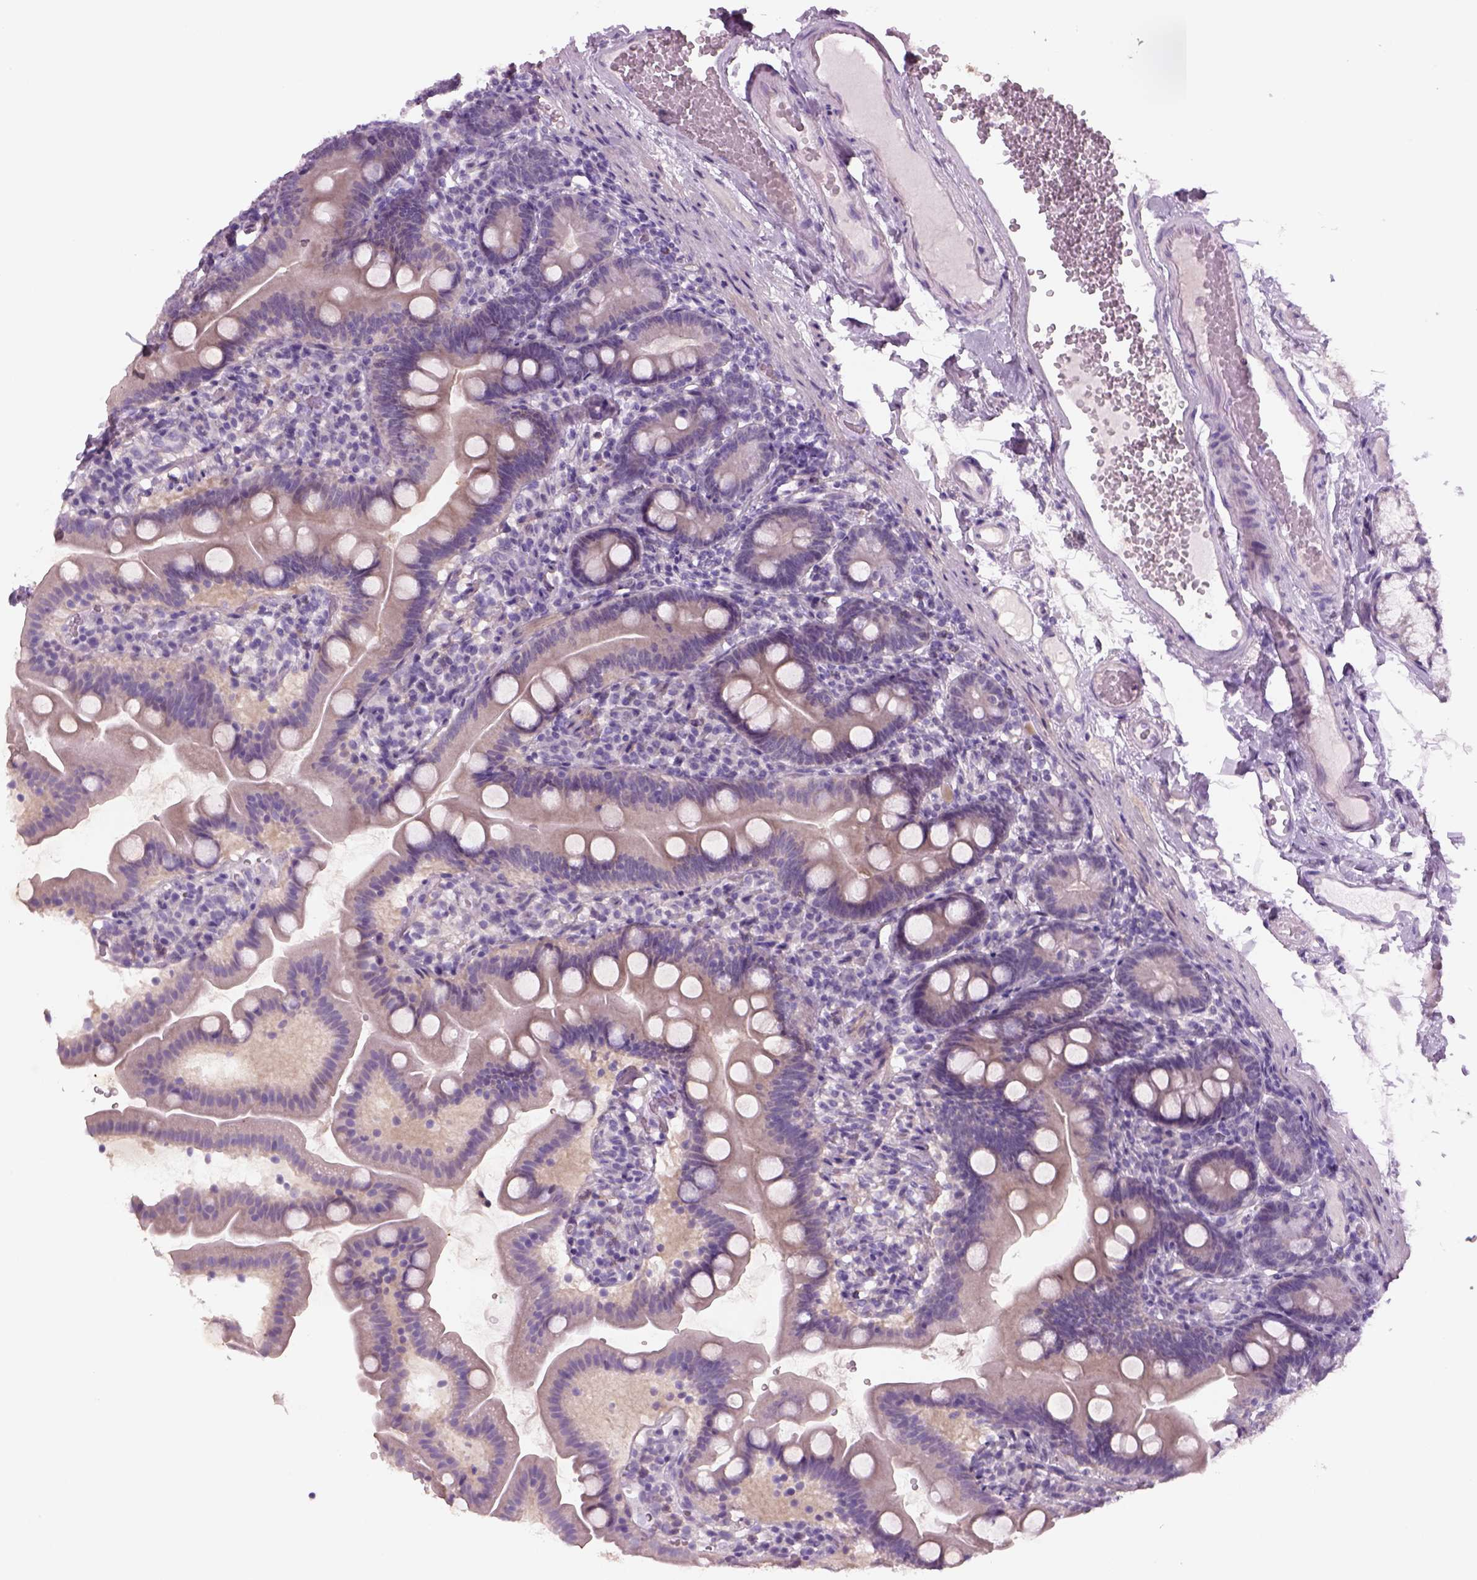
{"staining": {"intensity": "weak", "quantity": "<25%", "location": "cytoplasmic/membranous"}, "tissue": "duodenum", "cell_type": "Glandular cells", "image_type": "normal", "snomed": [{"axis": "morphology", "description": "Normal tissue, NOS"}, {"axis": "topography", "description": "Duodenum"}], "caption": "DAB (3,3'-diaminobenzidine) immunohistochemical staining of benign human duodenum exhibits no significant expression in glandular cells. Nuclei are stained in blue.", "gene": "MDH1B", "patient": {"sex": "female", "age": 67}}